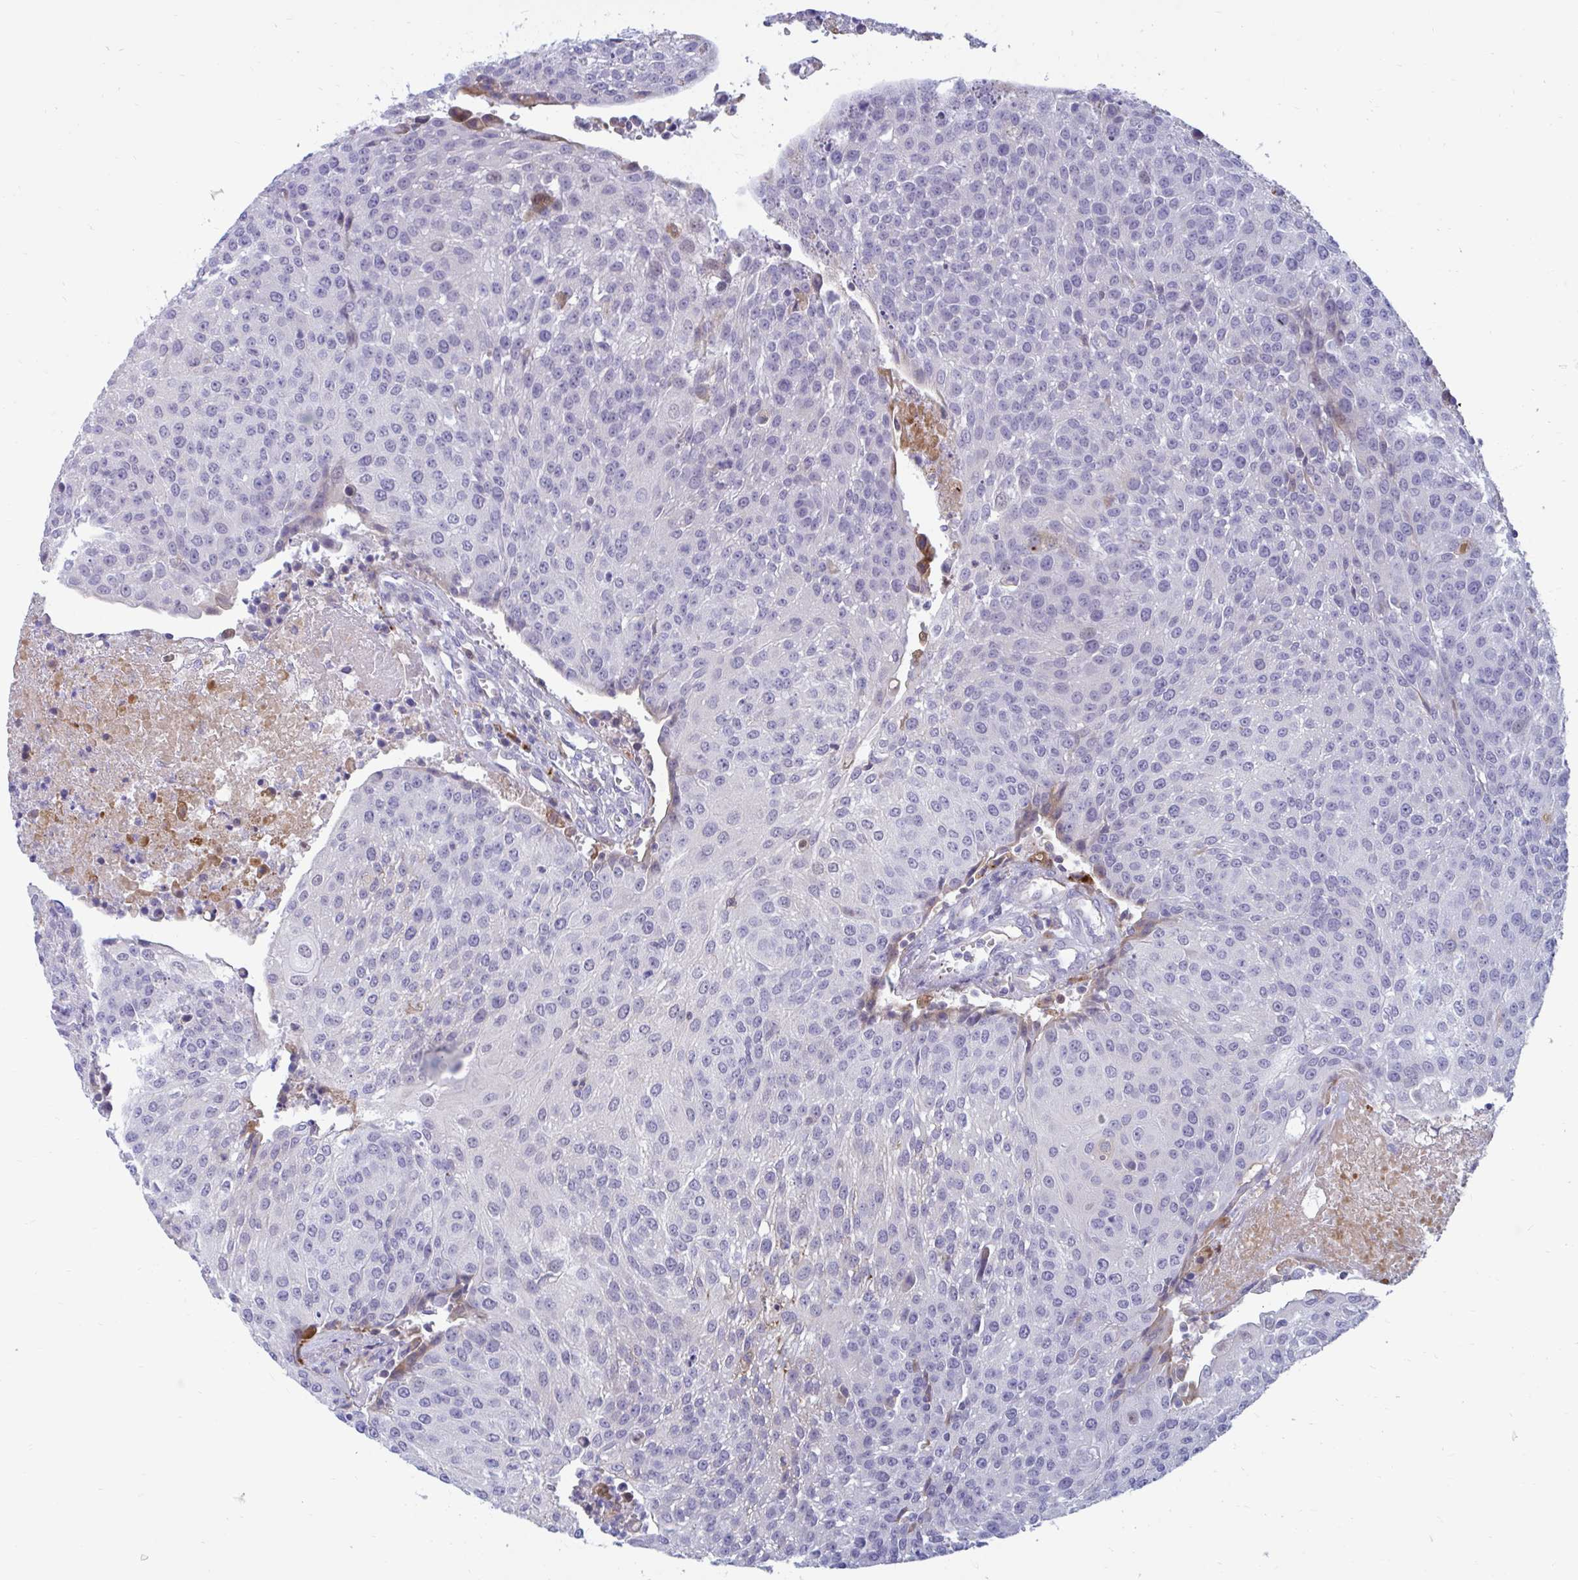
{"staining": {"intensity": "negative", "quantity": "none", "location": "none"}, "tissue": "urothelial cancer", "cell_type": "Tumor cells", "image_type": "cancer", "snomed": [{"axis": "morphology", "description": "Urothelial carcinoma, High grade"}, {"axis": "topography", "description": "Urinary bladder"}], "caption": "Tumor cells are negative for protein expression in human urothelial cancer.", "gene": "FAM219B", "patient": {"sex": "female", "age": 85}}